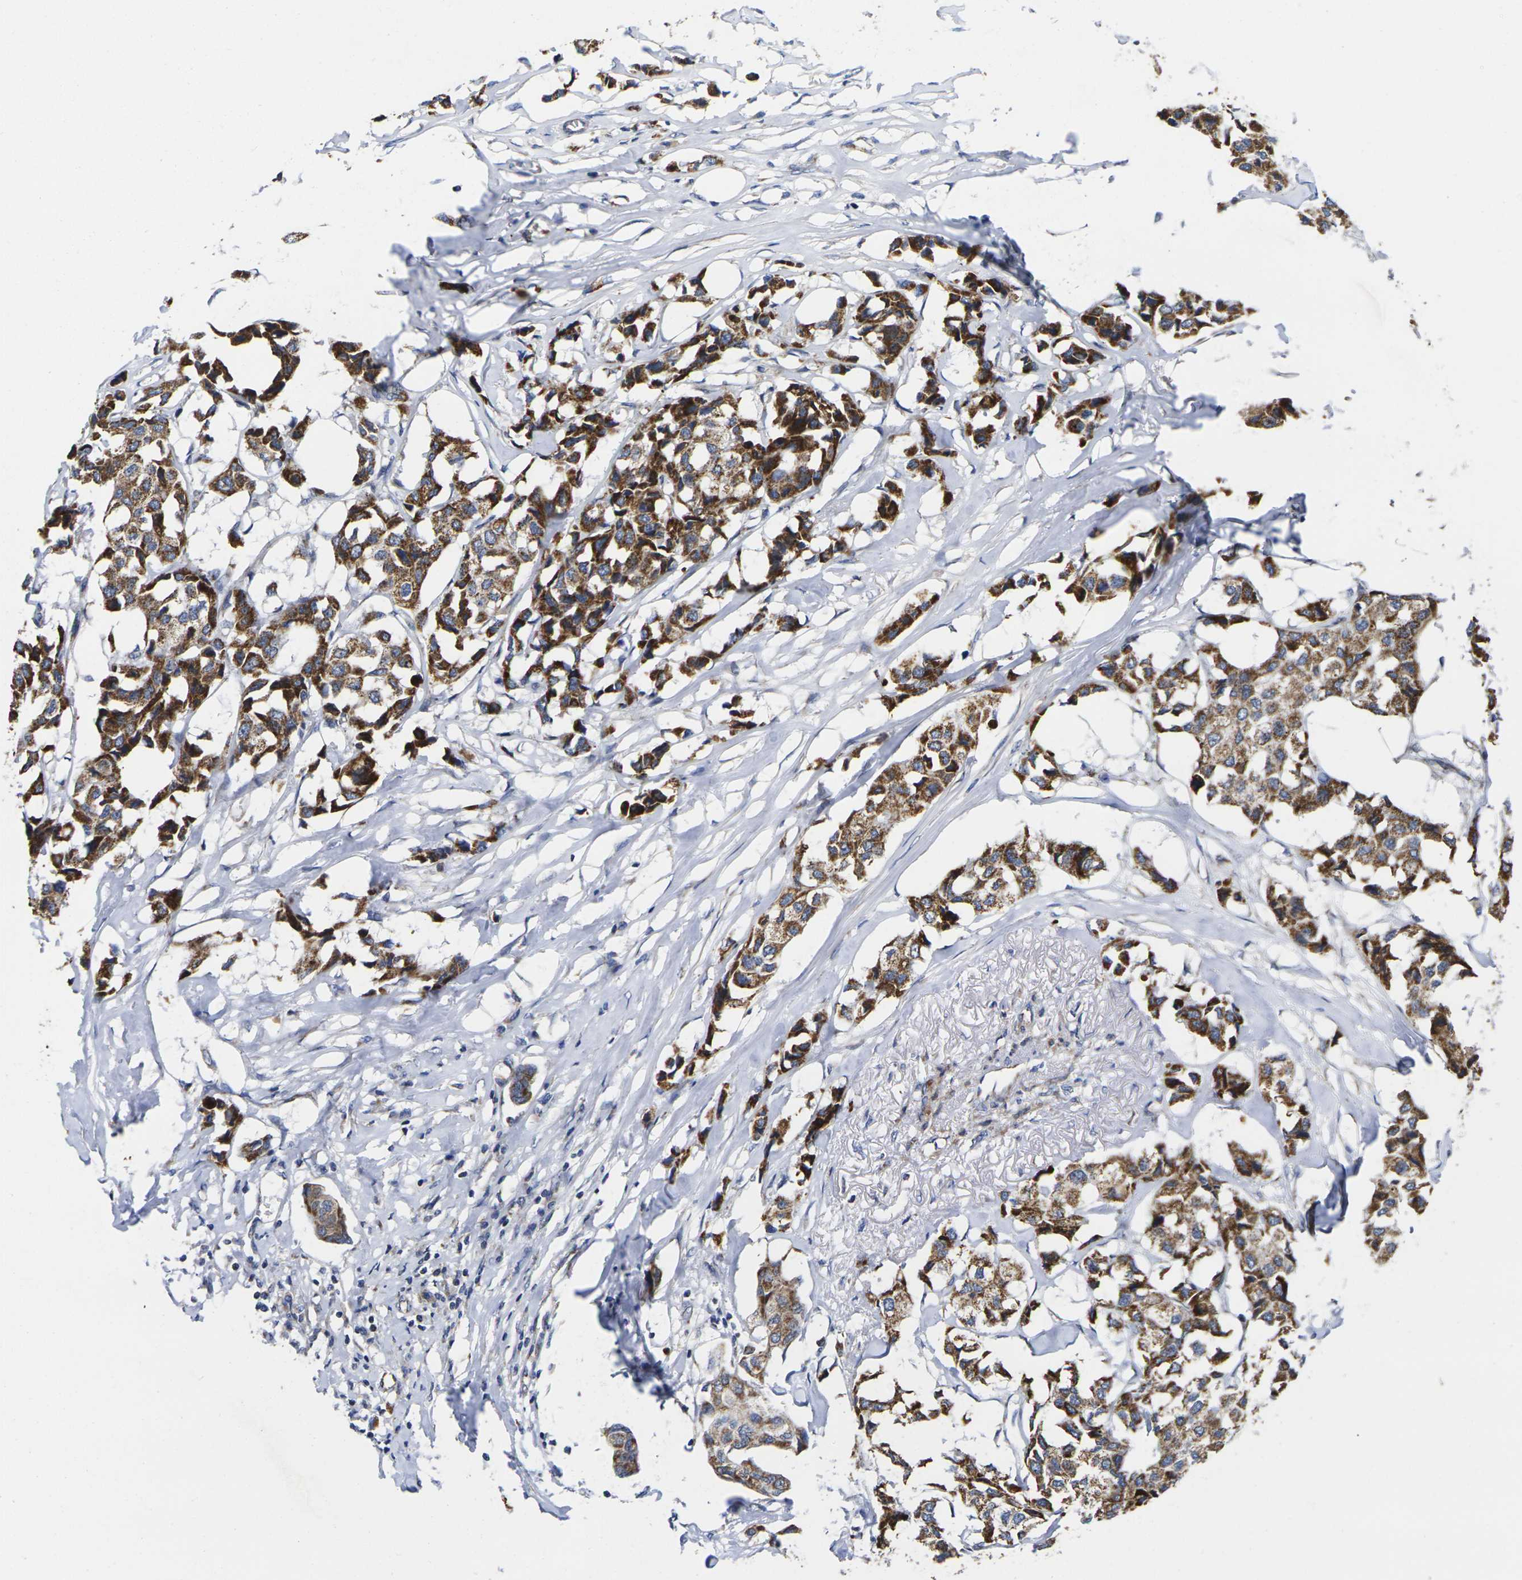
{"staining": {"intensity": "strong", "quantity": ">75%", "location": "cytoplasmic/membranous"}, "tissue": "breast cancer", "cell_type": "Tumor cells", "image_type": "cancer", "snomed": [{"axis": "morphology", "description": "Duct carcinoma"}, {"axis": "topography", "description": "Breast"}], "caption": "An IHC micrograph of neoplastic tissue is shown. Protein staining in brown highlights strong cytoplasmic/membranous positivity in intraductal carcinoma (breast) within tumor cells.", "gene": "P2RY11", "patient": {"sex": "female", "age": 80}}